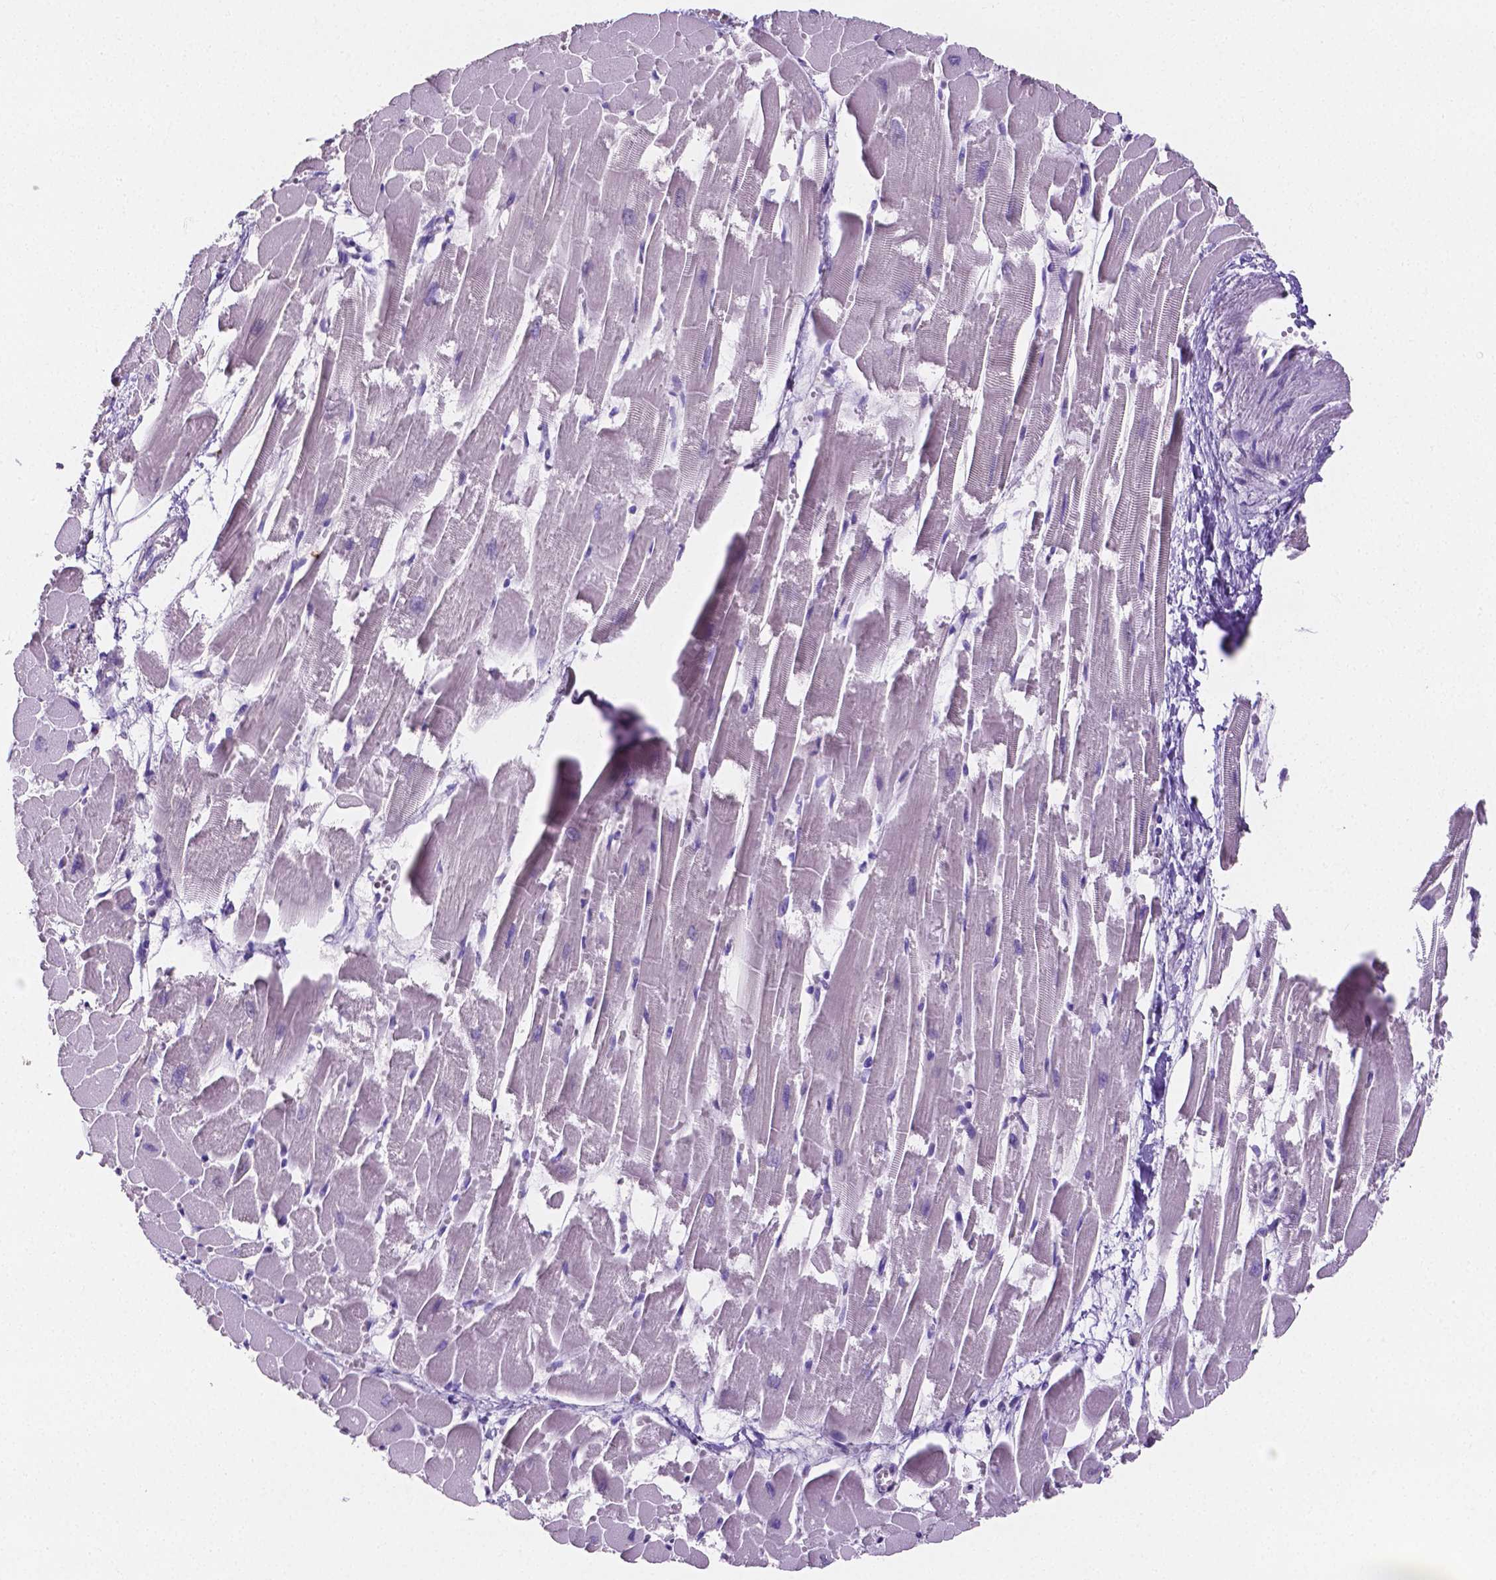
{"staining": {"intensity": "negative", "quantity": "none", "location": "none"}, "tissue": "heart muscle", "cell_type": "Cardiomyocytes", "image_type": "normal", "snomed": [{"axis": "morphology", "description": "Normal tissue, NOS"}, {"axis": "topography", "description": "Heart"}], "caption": "Immunohistochemical staining of benign heart muscle shows no significant positivity in cardiomyocytes.", "gene": "SLC22A2", "patient": {"sex": "female", "age": 52}}